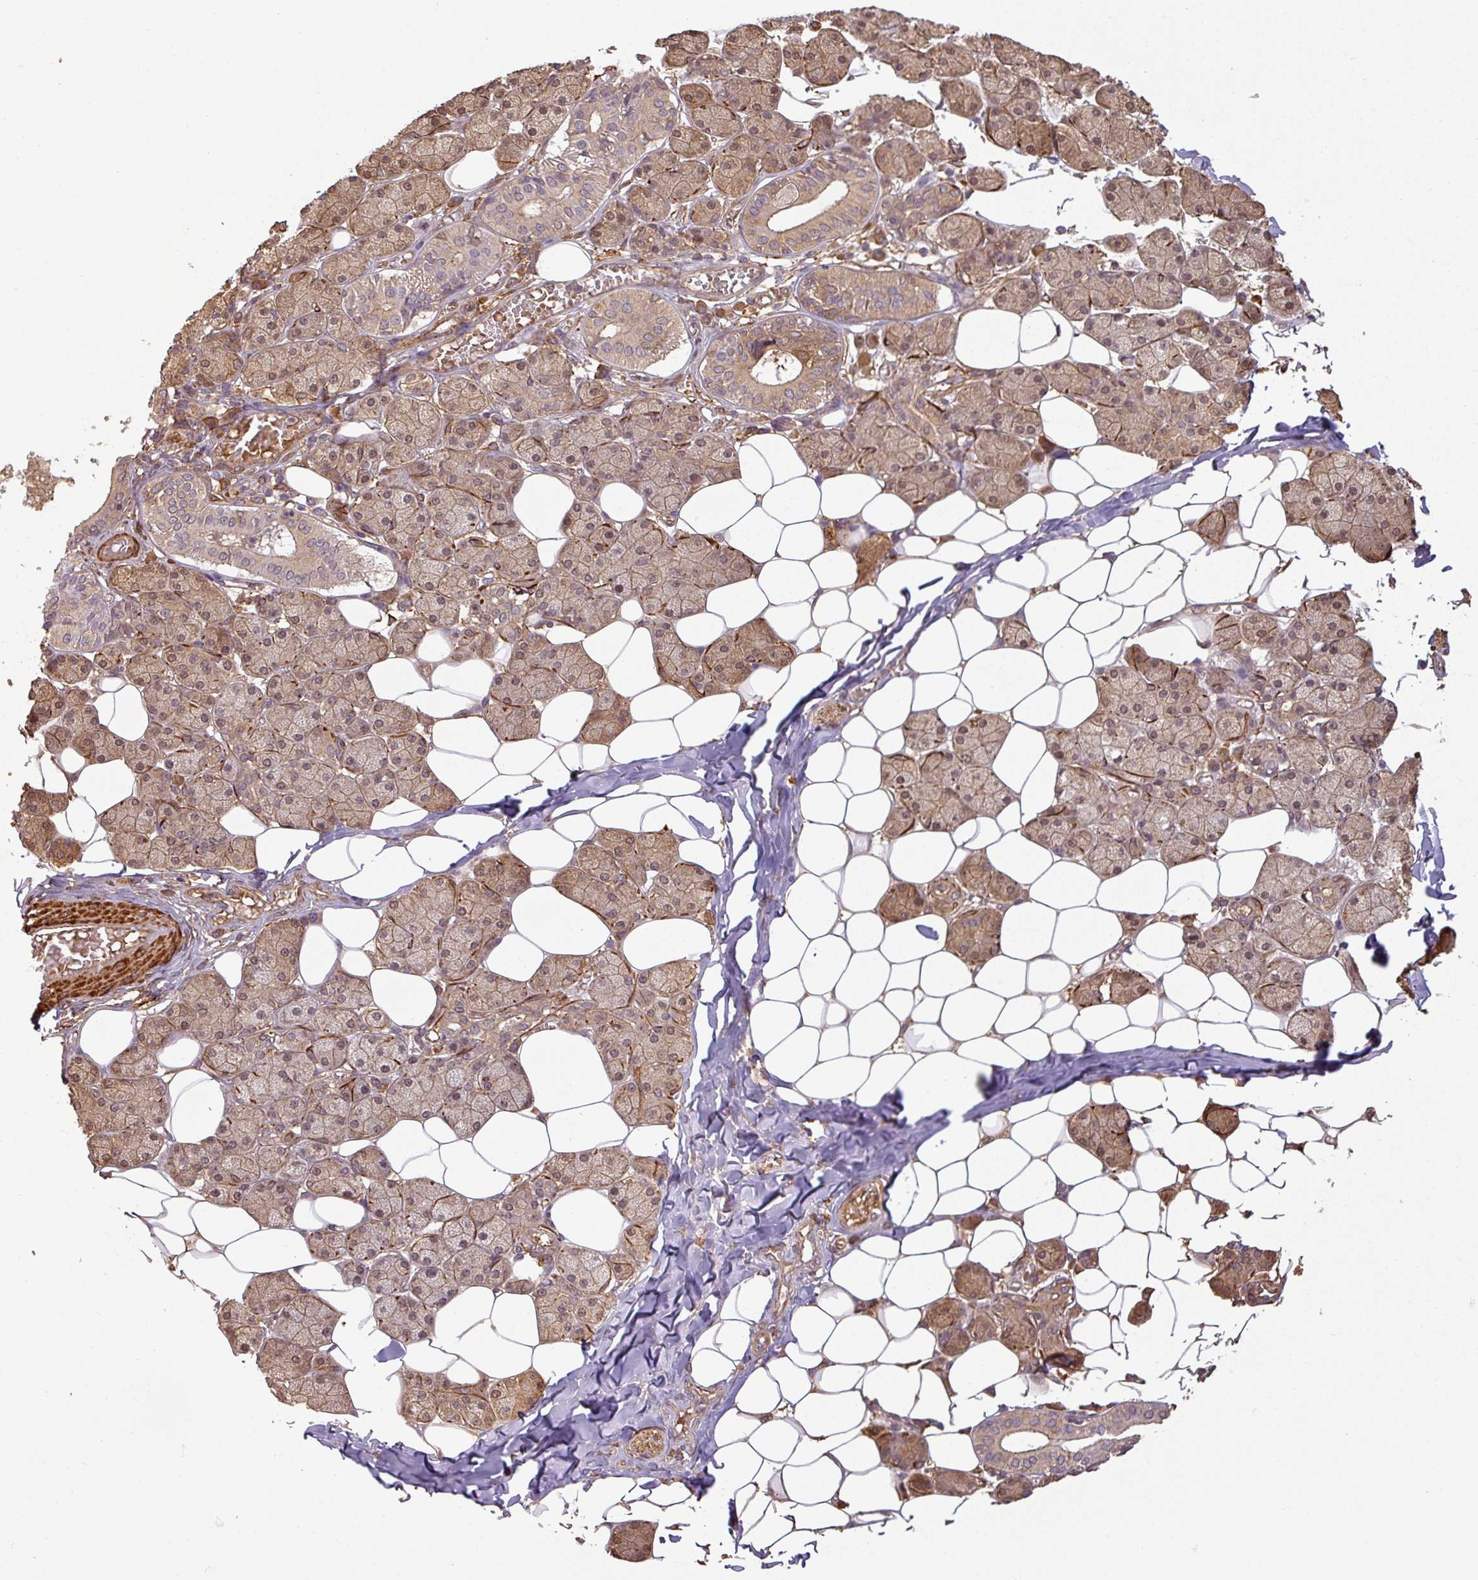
{"staining": {"intensity": "moderate", "quantity": ">75%", "location": "cytoplasmic/membranous"}, "tissue": "salivary gland", "cell_type": "Glandular cells", "image_type": "normal", "snomed": [{"axis": "morphology", "description": "Normal tissue, NOS"}, {"axis": "topography", "description": "Salivary gland"}], "caption": "Salivary gland stained with DAB immunohistochemistry demonstrates medium levels of moderate cytoplasmic/membranous expression in about >75% of glandular cells.", "gene": "MAP3K6", "patient": {"sex": "female", "age": 33}}